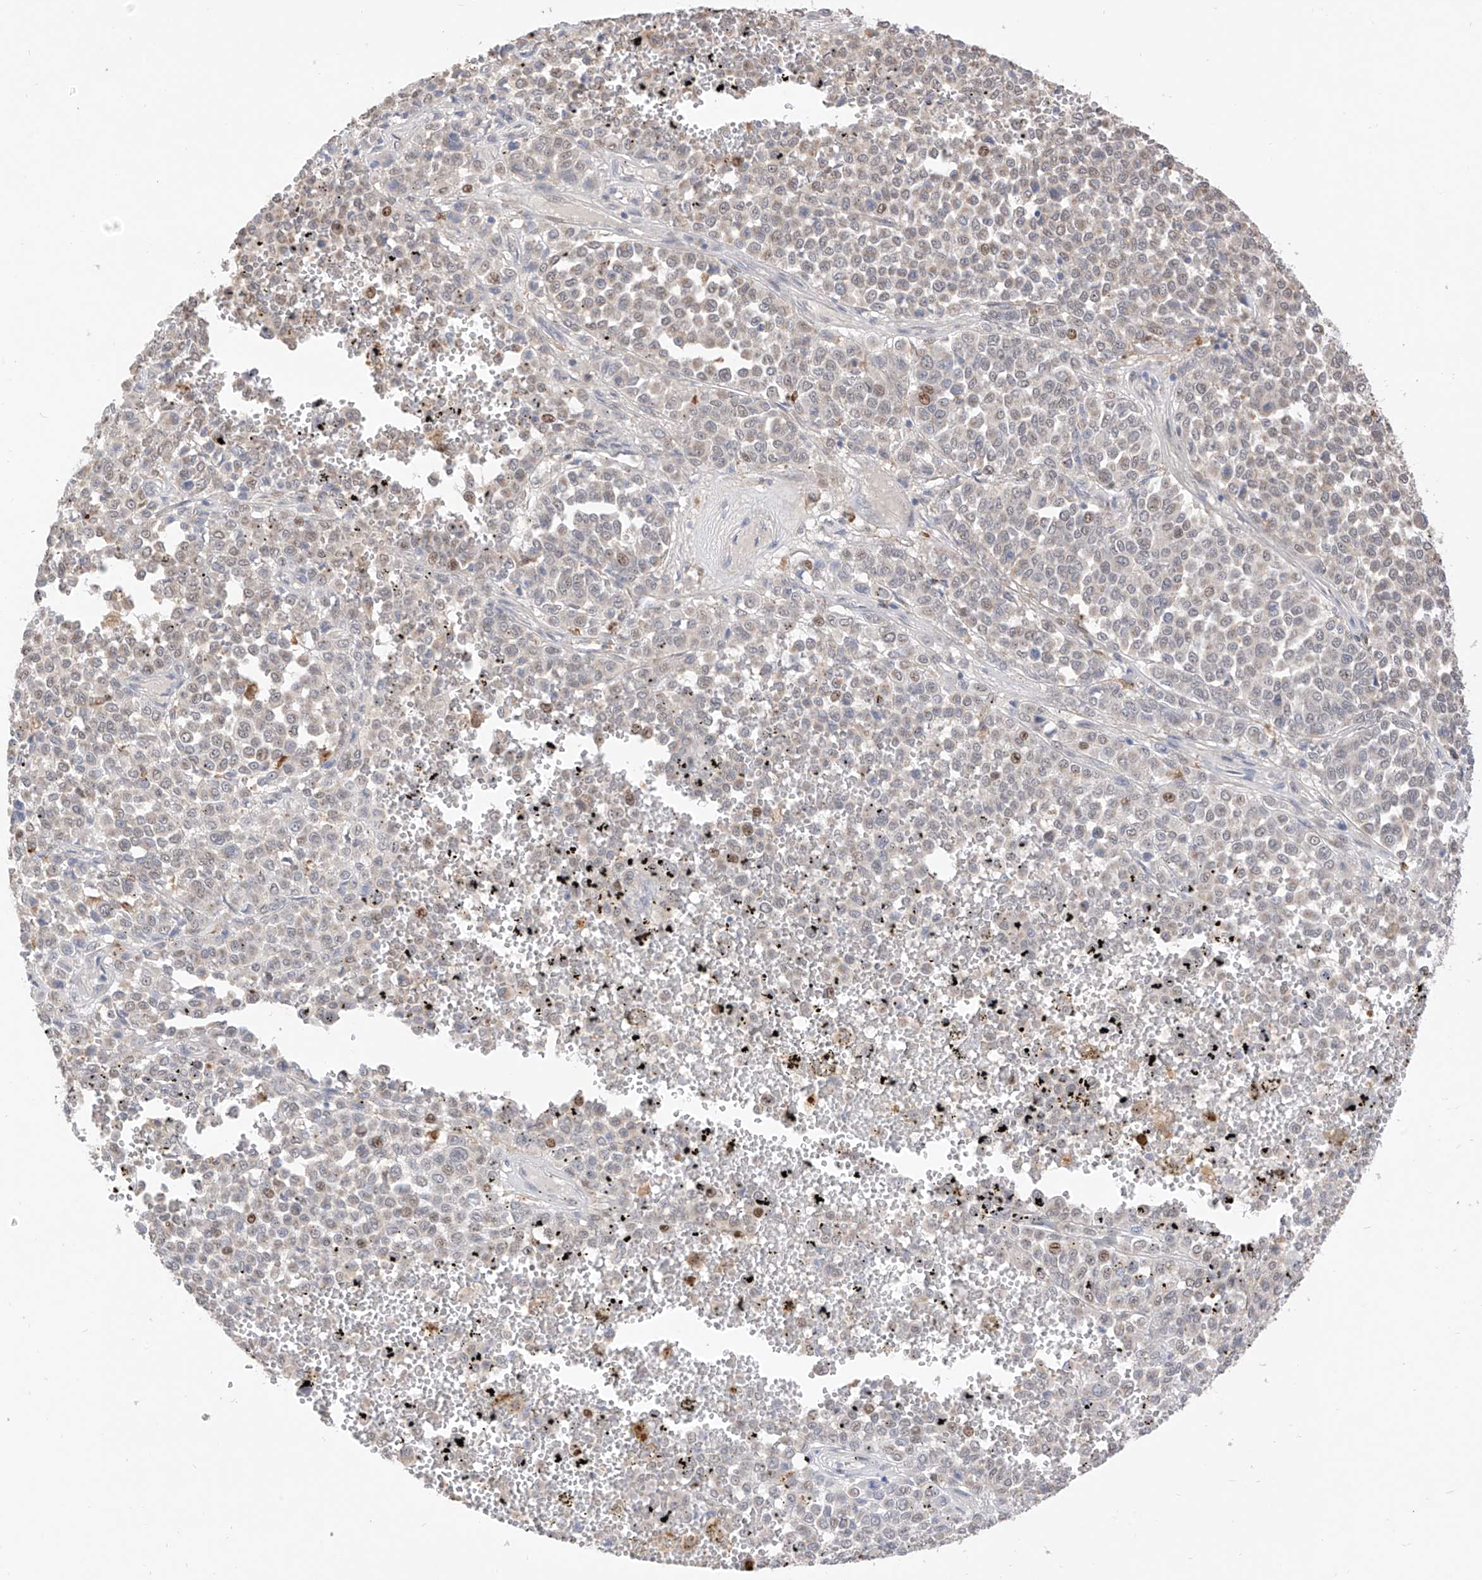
{"staining": {"intensity": "moderate", "quantity": "<25%", "location": "nuclear"}, "tissue": "melanoma", "cell_type": "Tumor cells", "image_type": "cancer", "snomed": [{"axis": "morphology", "description": "Malignant melanoma, Metastatic site"}, {"axis": "topography", "description": "Pancreas"}], "caption": "Immunohistochemical staining of malignant melanoma (metastatic site) demonstrates moderate nuclear protein expression in approximately <25% of tumor cells.", "gene": "LATS1", "patient": {"sex": "female", "age": 30}}